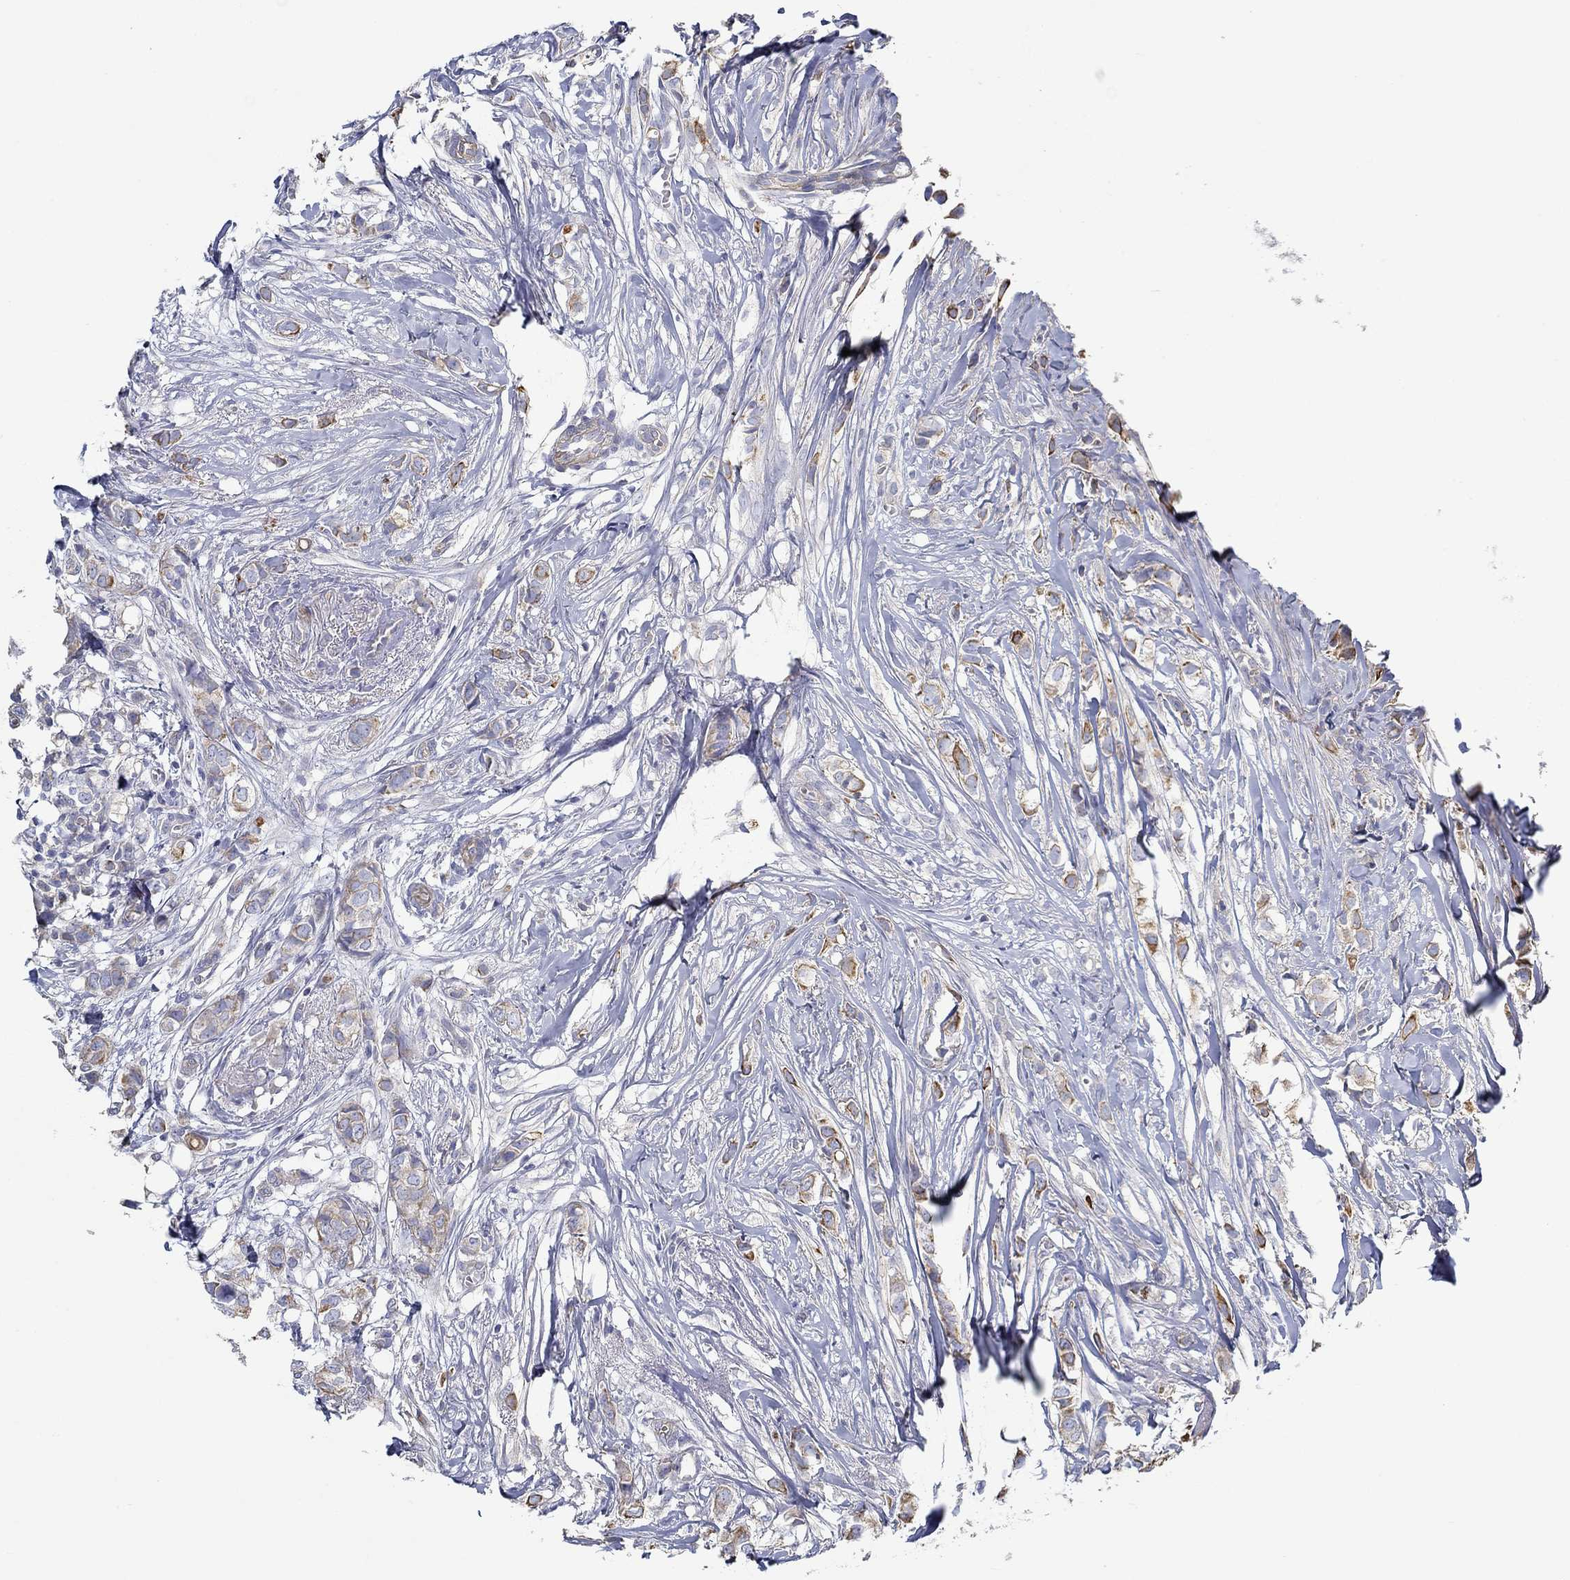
{"staining": {"intensity": "moderate", "quantity": "<25%", "location": "cytoplasmic/membranous"}, "tissue": "breast cancer", "cell_type": "Tumor cells", "image_type": "cancer", "snomed": [{"axis": "morphology", "description": "Duct carcinoma"}, {"axis": "topography", "description": "Breast"}], "caption": "Tumor cells show low levels of moderate cytoplasmic/membranous staining in approximately <25% of cells in human breast cancer. The staining was performed using DAB to visualize the protein expression in brown, while the nuclei were stained in blue with hematoxylin (Magnification: 20x).", "gene": "BBOF1", "patient": {"sex": "female", "age": 85}}